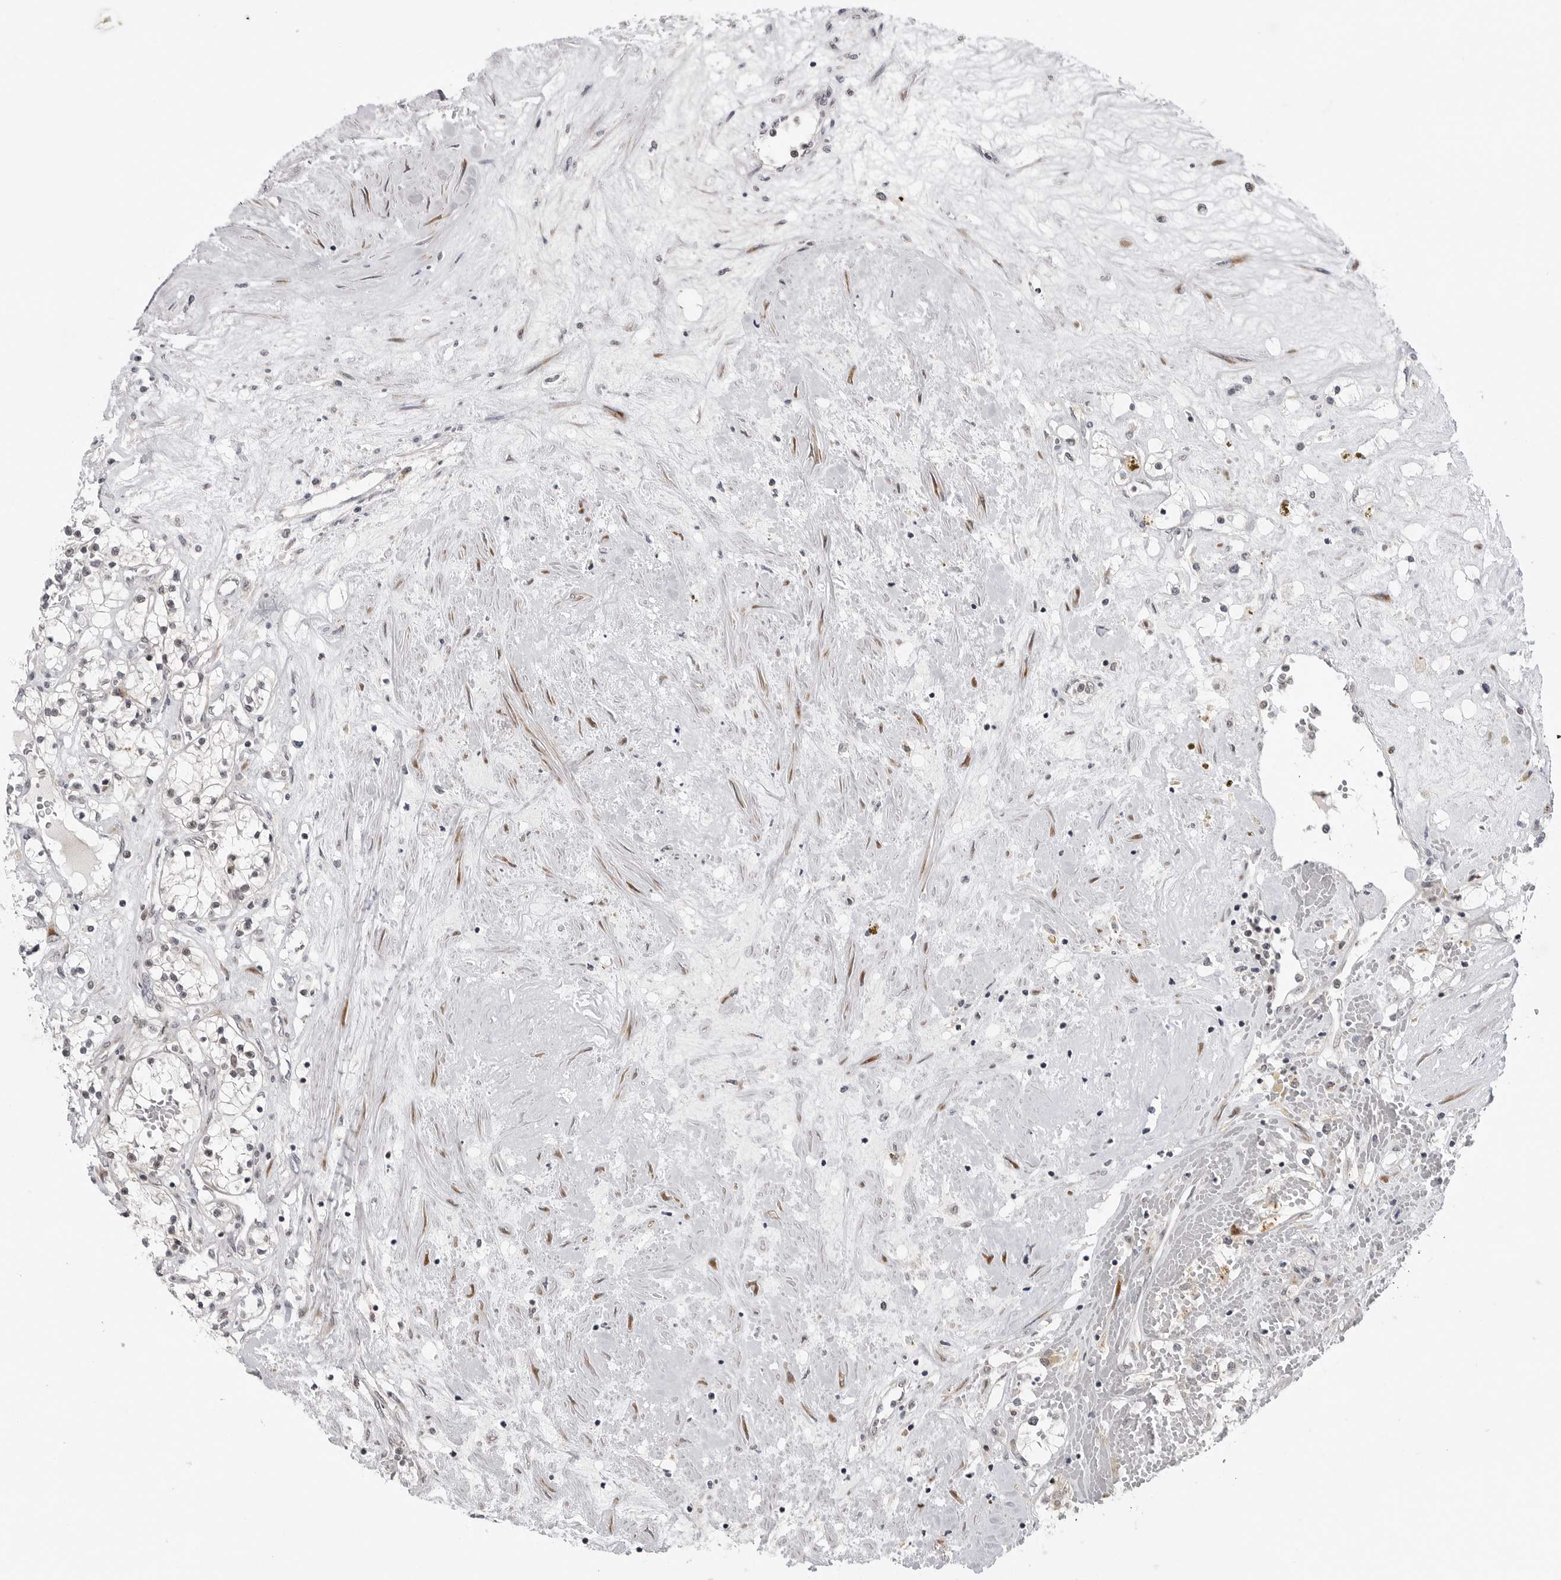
{"staining": {"intensity": "negative", "quantity": "none", "location": "none"}, "tissue": "renal cancer", "cell_type": "Tumor cells", "image_type": "cancer", "snomed": [{"axis": "morphology", "description": "Normal tissue, NOS"}, {"axis": "morphology", "description": "Adenocarcinoma, NOS"}, {"axis": "topography", "description": "Kidney"}], "caption": "IHC of human renal cancer (adenocarcinoma) reveals no expression in tumor cells.", "gene": "ADAMTS5", "patient": {"sex": "male", "age": 68}}